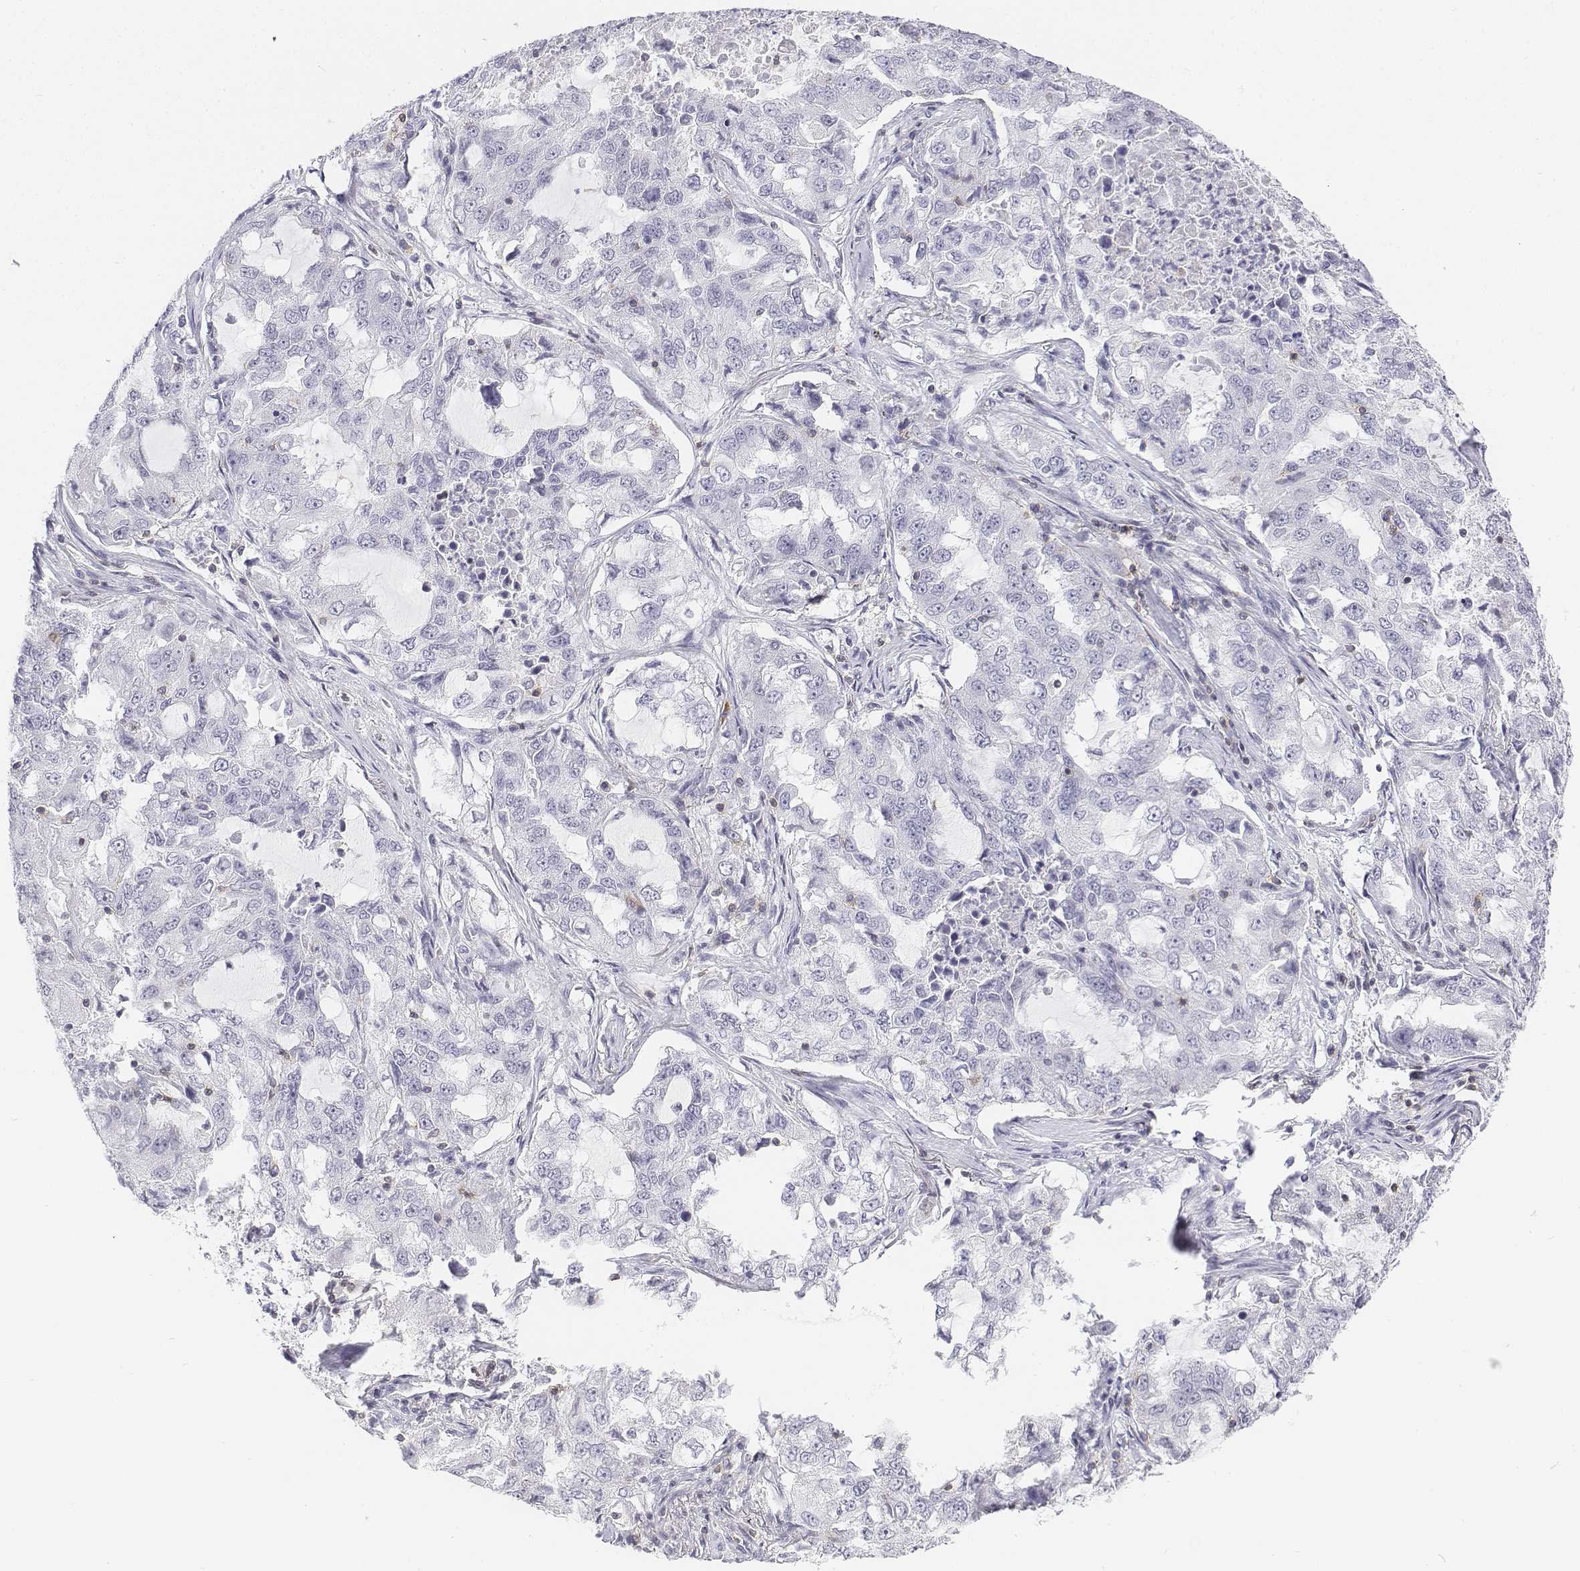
{"staining": {"intensity": "negative", "quantity": "none", "location": "none"}, "tissue": "lung cancer", "cell_type": "Tumor cells", "image_type": "cancer", "snomed": [{"axis": "morphology", "description": "Adenocarcinoma, NOS"}, {"axis": "topography", "description": "Lung"}], "caption": "Tumor cells show no significant protein staining in lung adenocarcinoma.", "gene": "CD3E", "patient": {"sex": "female", "age": 61}}